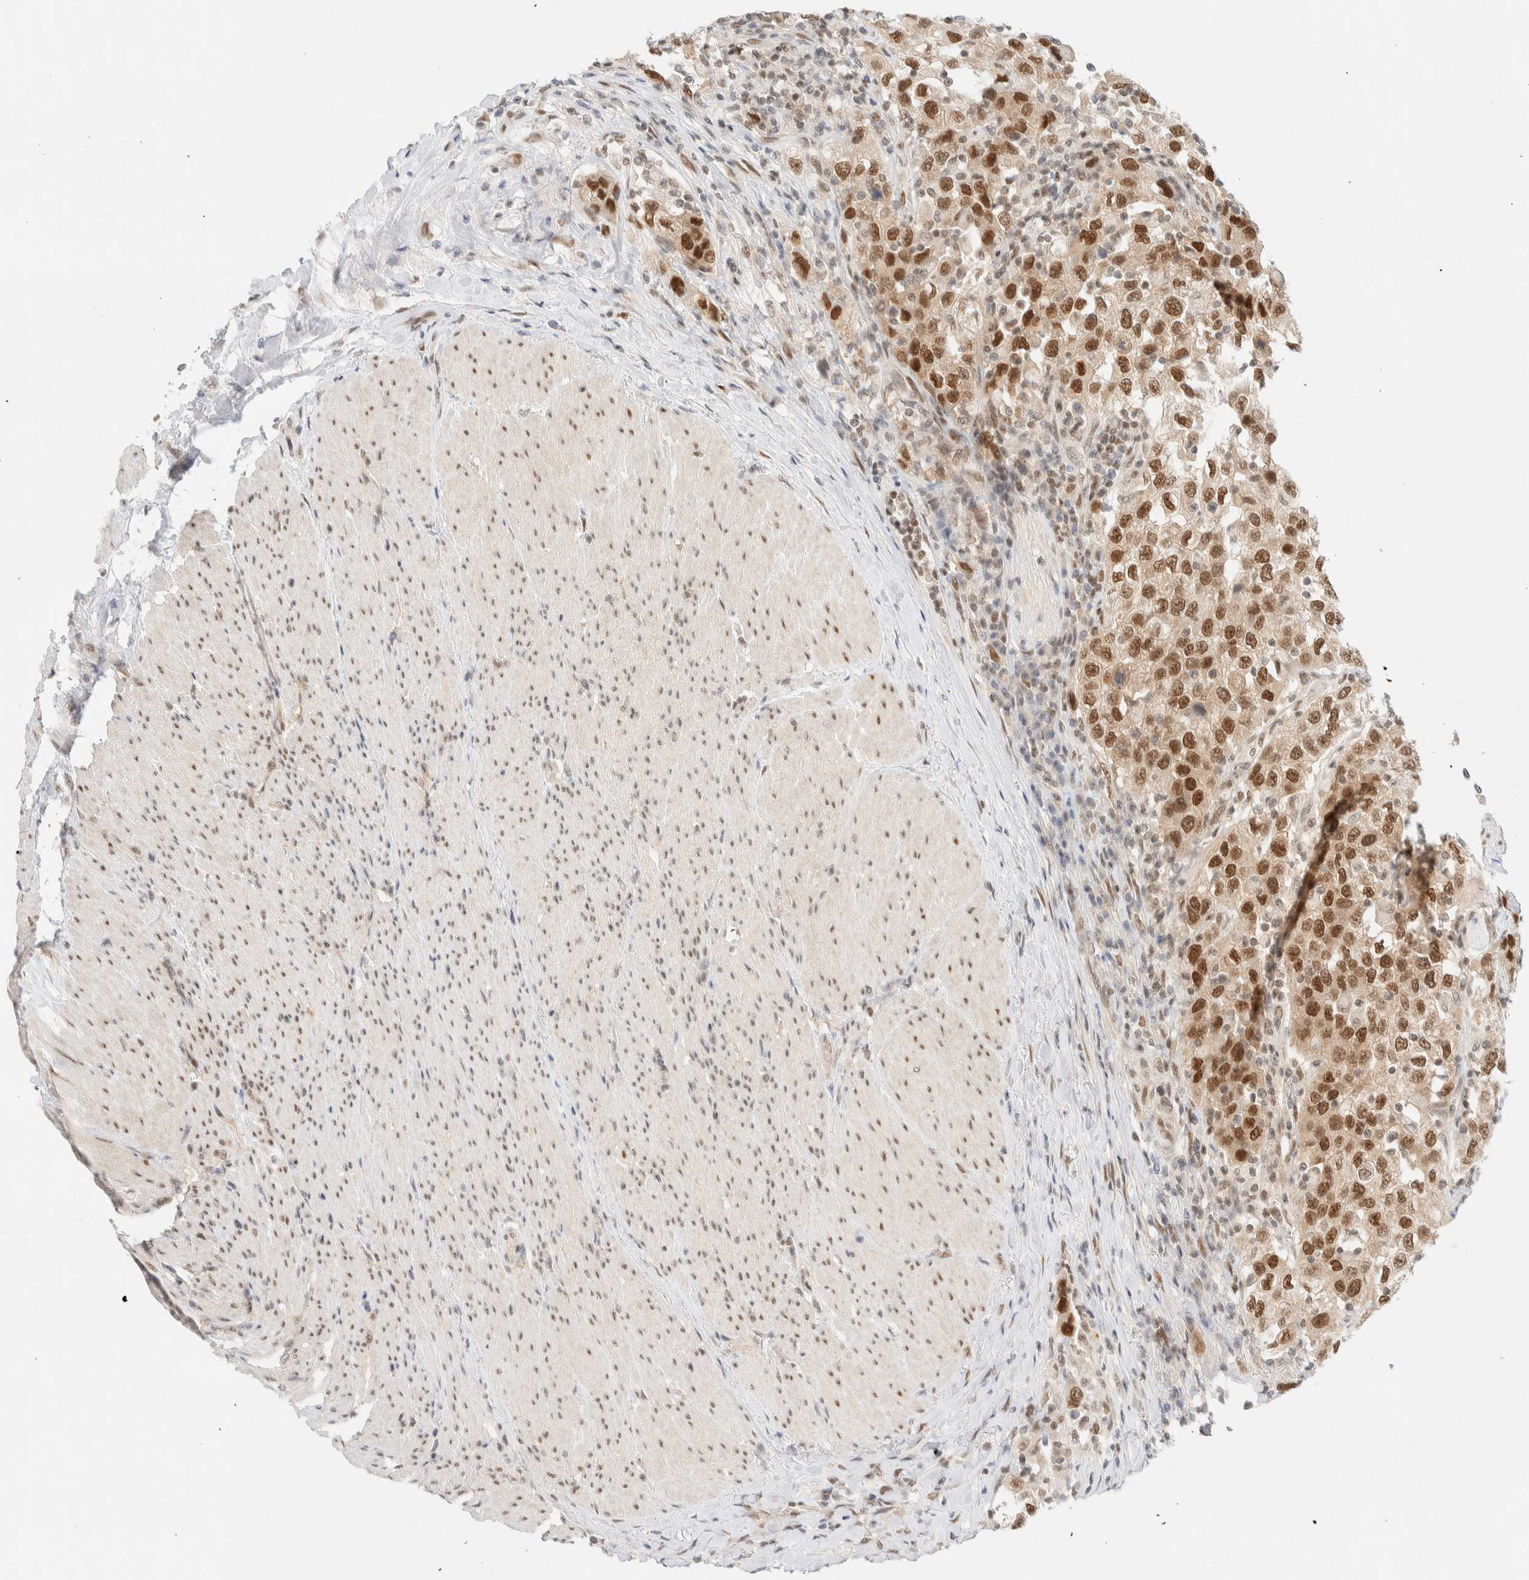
{"staining": {"intensity": "moderate", "quantity": ">75%", "location": "nuclear"}, "tissue": "urothelial cancer", "cell_type": "Tumor cells", "image_type": "cancer", "snomed": [{"axis": "morphology", "description": "Urothelial carcinoma, High grade"}, {"axis": "topography", "description": "Urinary bladder"}], "caption": "High-magnification brightfield microscopy of urothelial cancer stained with DAB (brown) and counterstained with hematoxylin (blue). tumor cells exhibit moderate nuclear expression is present in about>75% of cells.", "gene": "PYGO2", "patient": {"sex": "female", "age": 80}}